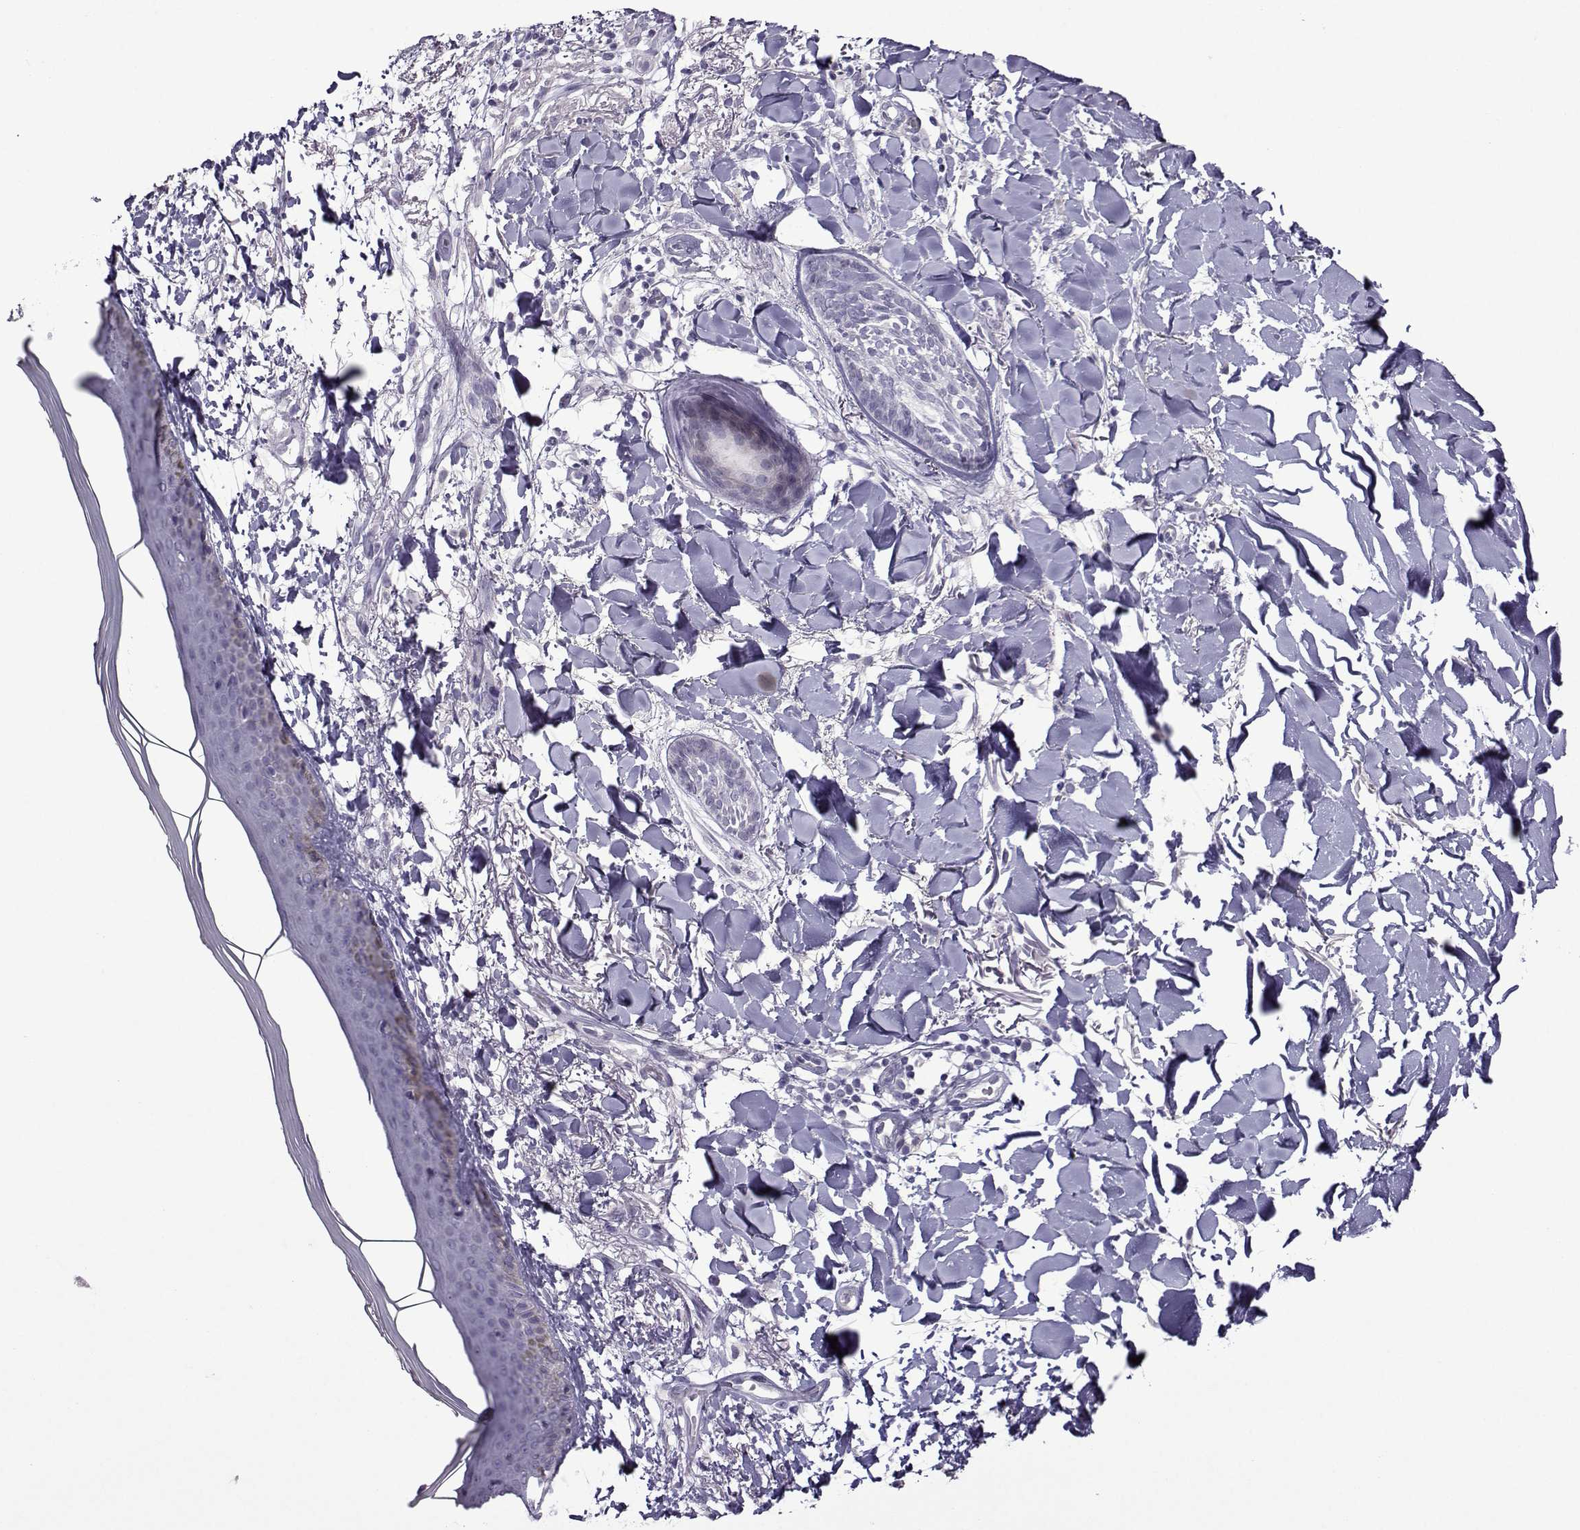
{"staining": {"intensity": "negative", "quantity": "none", "location": "none"}, "tissue": "skin cancer", "cell_type": "Tumor cells", "image_type": "cancer", "snomed": [{"axis": "morphology", "description": "Normal tissue, NOS"}, {"axis": "morphology", "description": "Basal cell carcinoma"}, {"axis": "topography", "description": "Skin"}], "caption": "Skin cancer was stained to show a protein in brown. There is no significant staining in tumor cells. (DAB (3,3'-diaminobenzidine) immunohistochemistry (IHC) visualized using brightfield microscopy, high magnification).", "gene": "CRYBB1", "patient": {"sex": "male", "age": 84}}